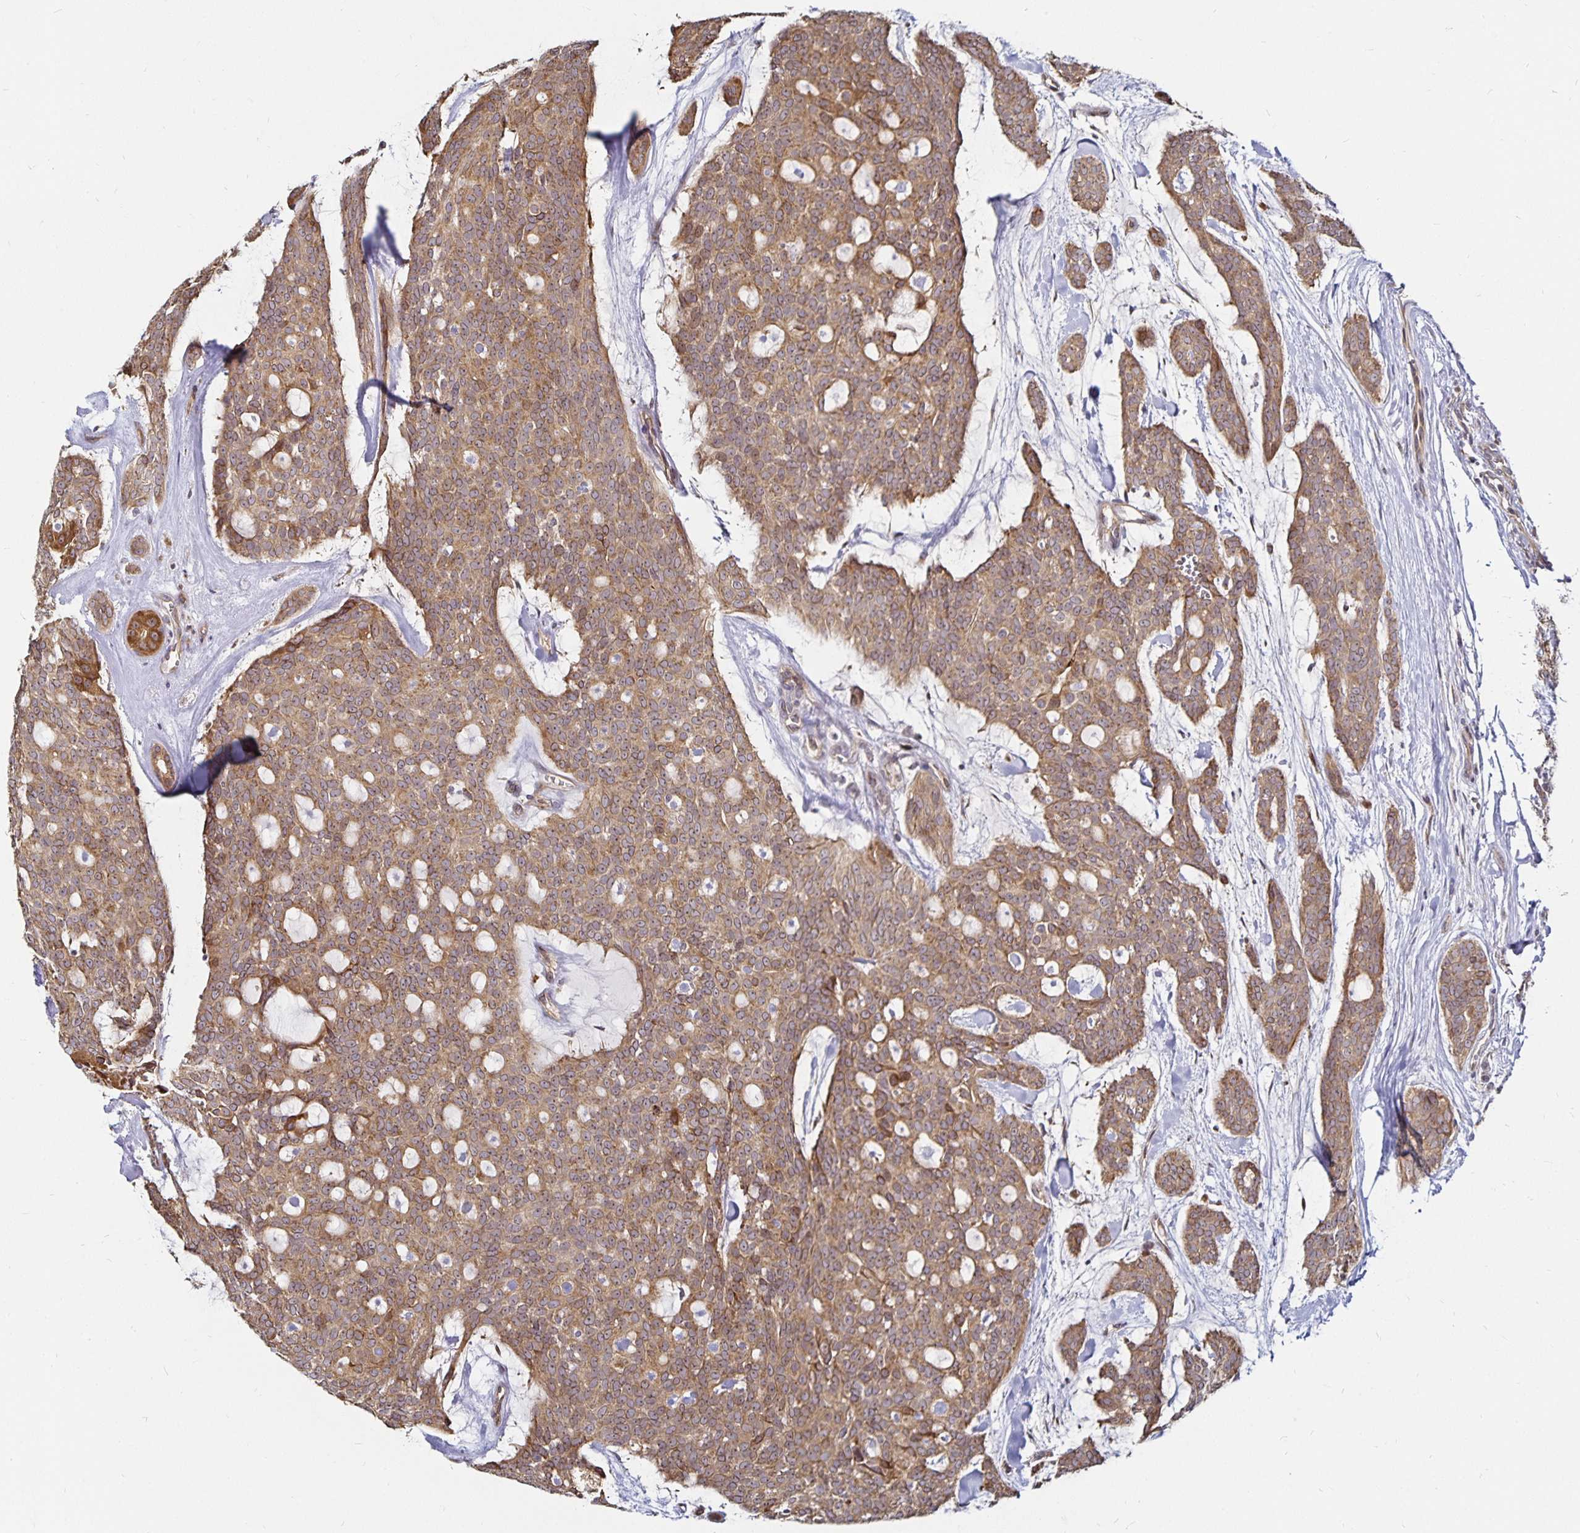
{"staining": {"intensity": "moderate", "quantity": ">75%", "location": "cytoplasmic/membranous"}, "tissue": "head and neck cancer", "cell_type": "Tumor cells", "image_type": "cancer", "snomed": [{"axis": "morphology", "description": "Adenocarcinoma, NOS"}, {"axis": "topography", "description": "Head-Neck"}], "caption": "Human head and neck adenocarcinoma stained with a protein marker displays moderate staining in tumor cells.", "gene": "CYP27A1", "patient": {"sex": "male", "age": 66}}